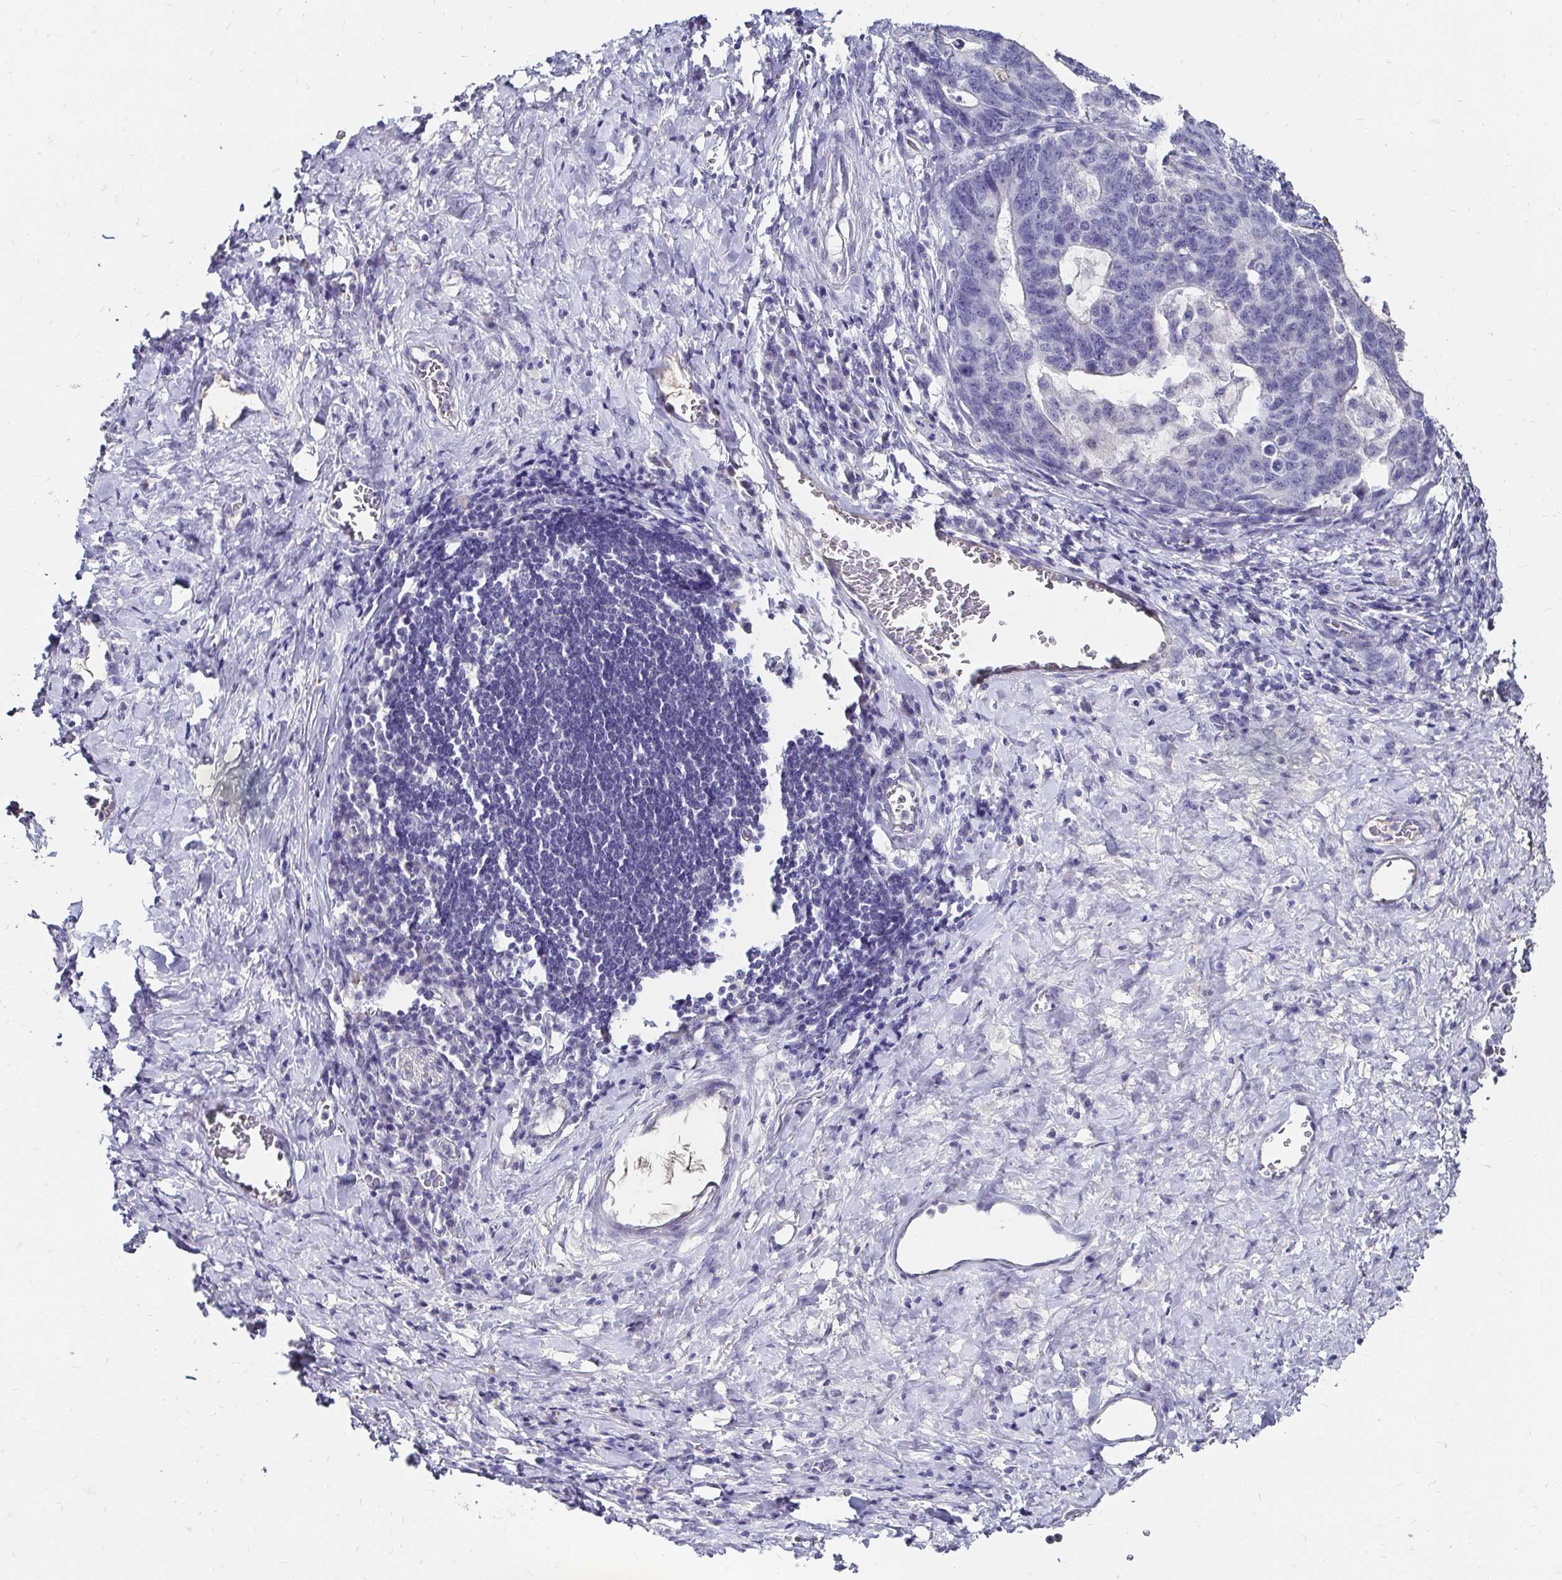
{"staining": {"intensity": "negative", "quantity": "none", "location": "none"}, "tissue": "stomach cancer", "cell_type": "Tumor cells", "image_type": "cancer", "snomed": [{"axis": "morphology", "description": "Normal tissue, NOS"}, {"axis": "morphology", "description": "Adenocarcinoma, NOS"}, {"axis": "topography", "description": "Stomach"}], "caption": "IHC photomicrograph of neoplastic tissue: human stomach adenocarcinoma stained with DAB (3,3'-diaminobenzidine) exhibits no significant protein staining in tumor cells.", "gene": "SCG3", "patient": {"sex": "female", "age": 64}}